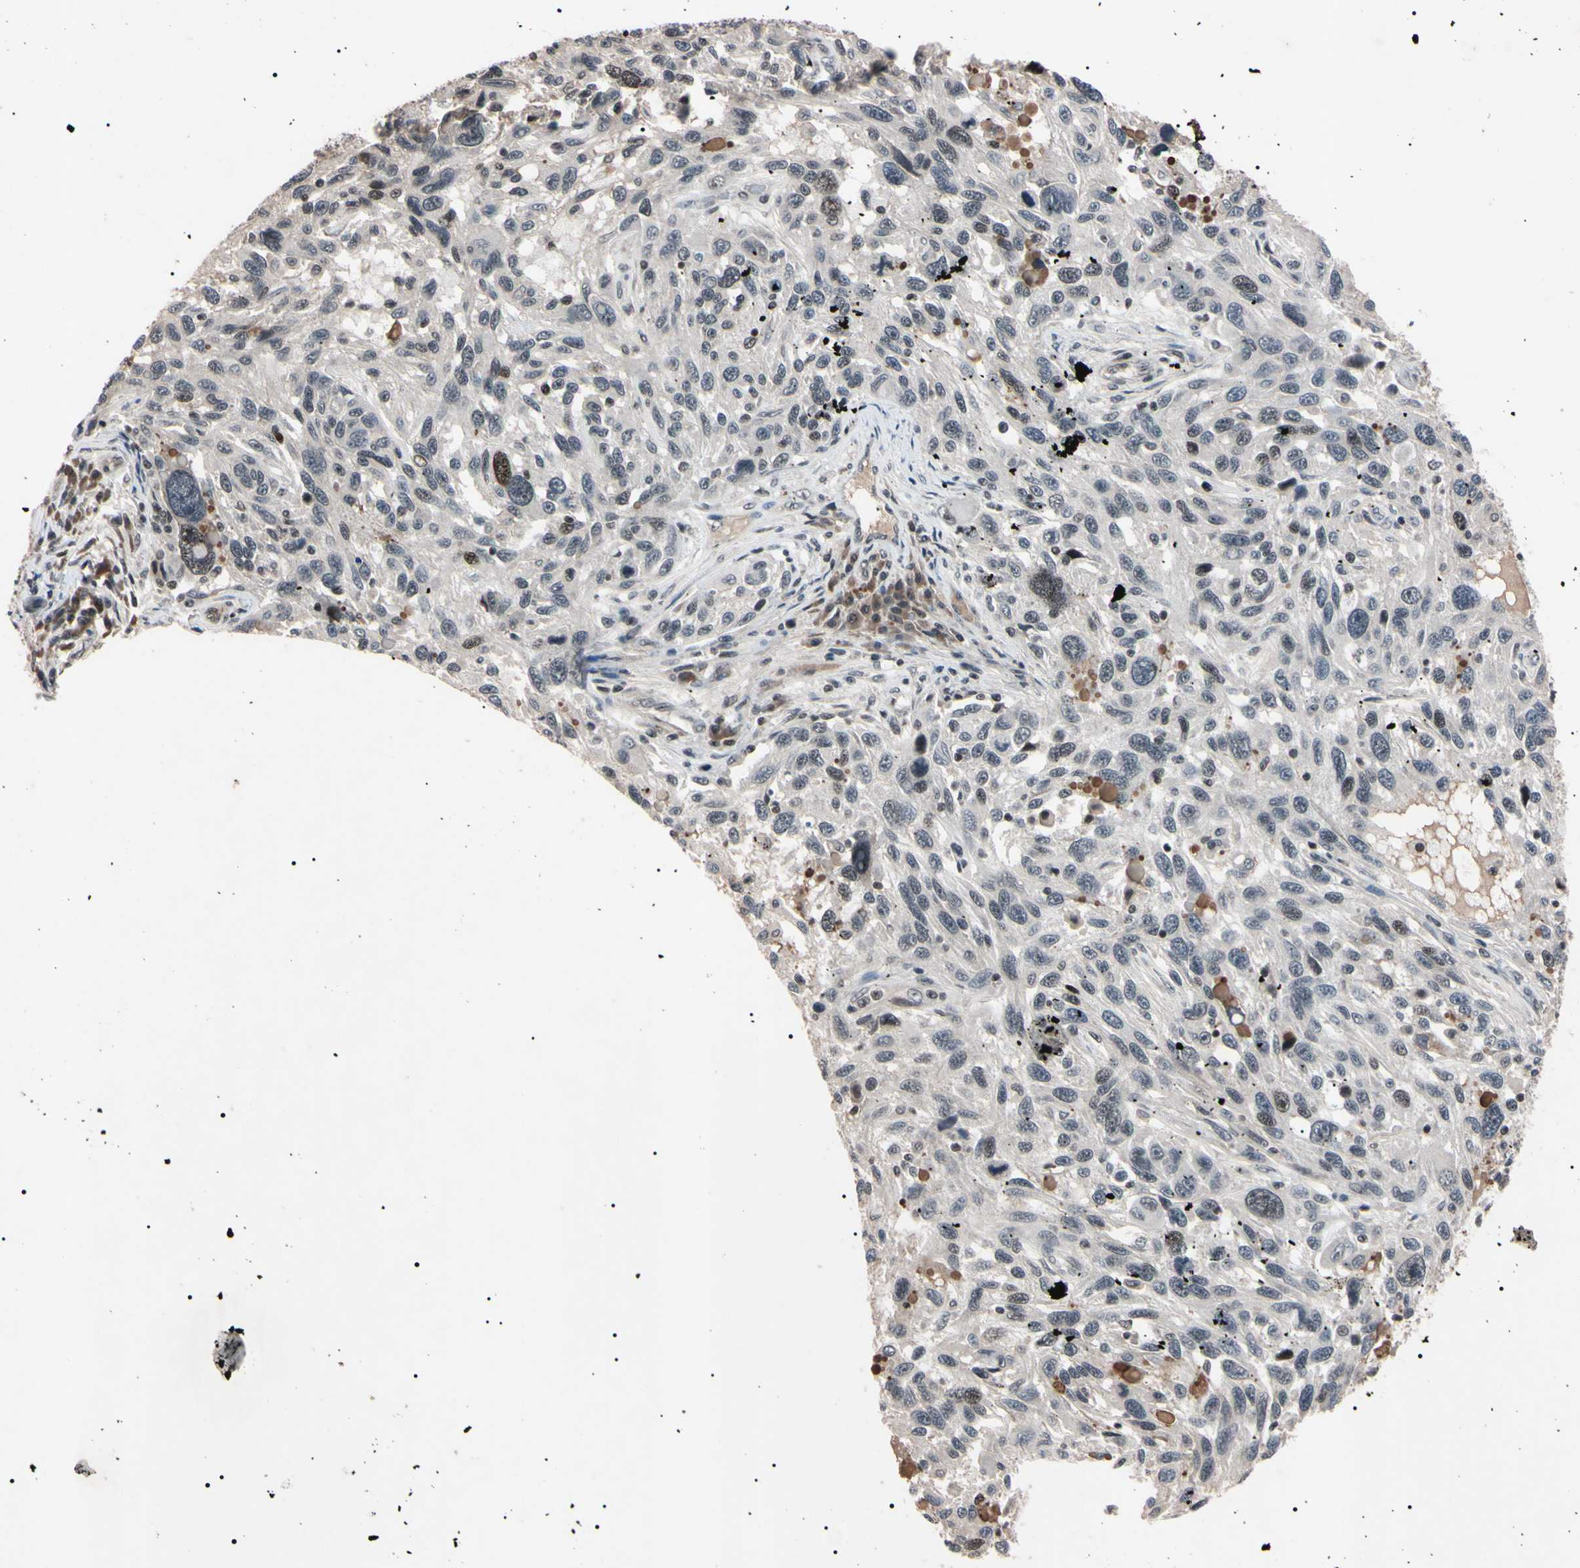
{"staining": {"intensity": "weak", "quantity": "<25%", "location": "nuclear"}, "tissue": "melanoma", "cell_type": "Tumor cells", "image_type": "cancer", "snomed": [{"axis": "morphology", "description": "Malignant melanoma, NOS"}, {"axis": "topography", "description": "Skin"}], "caption": "Immunohistochemistry (IHC) of human malignant melanoma displays no staining in tumor cells. The staining is performed using DAB brown chromogen with nuclei counter-stained in using hematoxylin.", "gene": "YY1", "patient": {"sex": "male", "age": 53}}